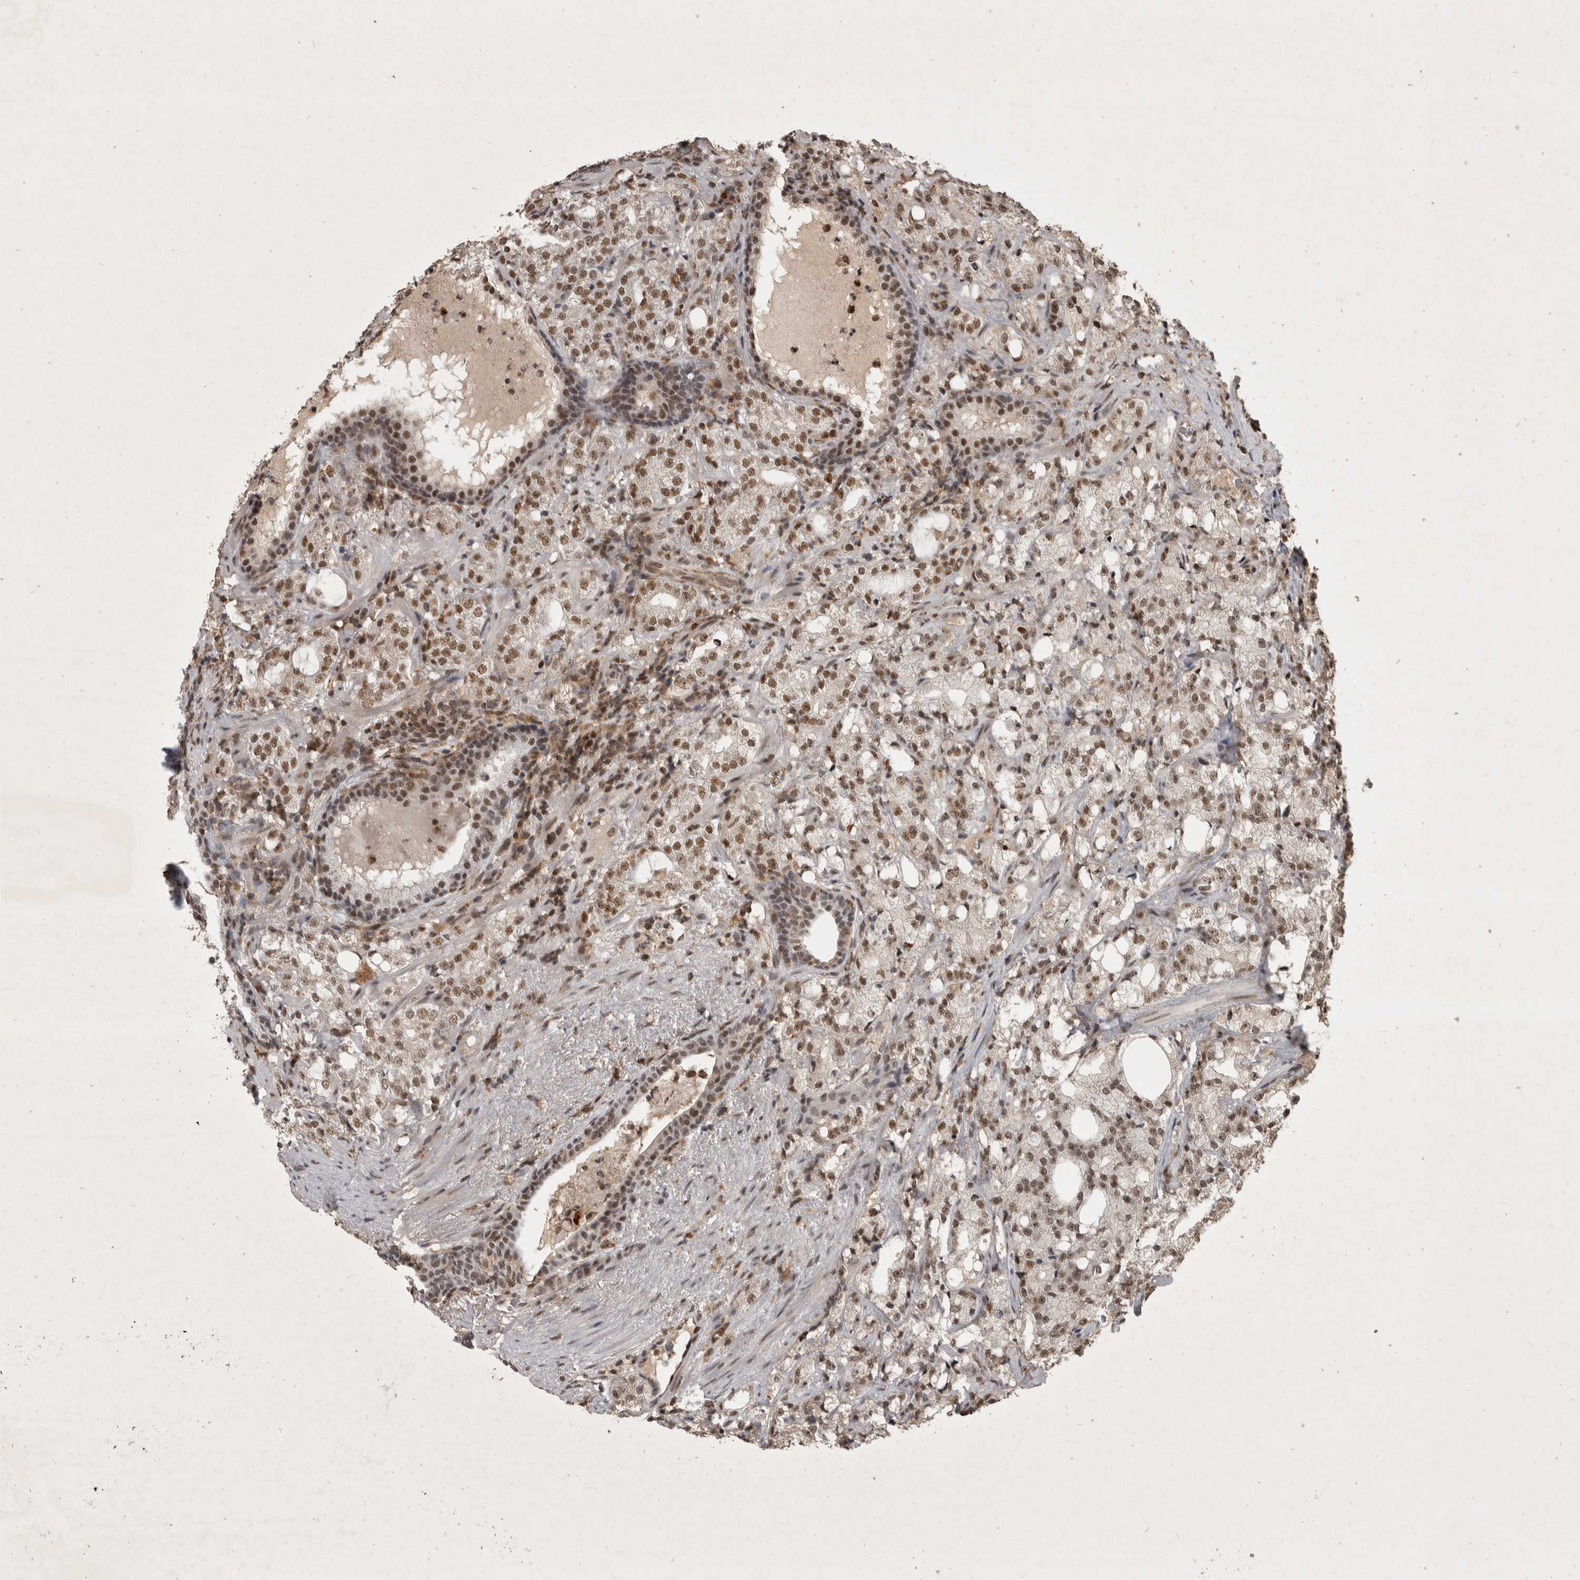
{"staining": {"intensity": "moderate", "quantity": ">75%", "location": "nuclear"}, "tissue": "prostate cancer", "cell_type": "Tumor cells", "image_type": "cancer", "snomed": [{"axis": "morphology", "description": "Adenocarcinoma, High grade"}, {"axis": "topography", "description": "Prostate"}], "caption": "An immunohistochemistry image of tumor tissue is shown. Protein staining in brown shows moderate nuclear positivity in adenocarcinoma (high-grade) (prostate) within tumor cells.", "gene": "CBLL1", "patient": {"sex": "male", "age": 64}}